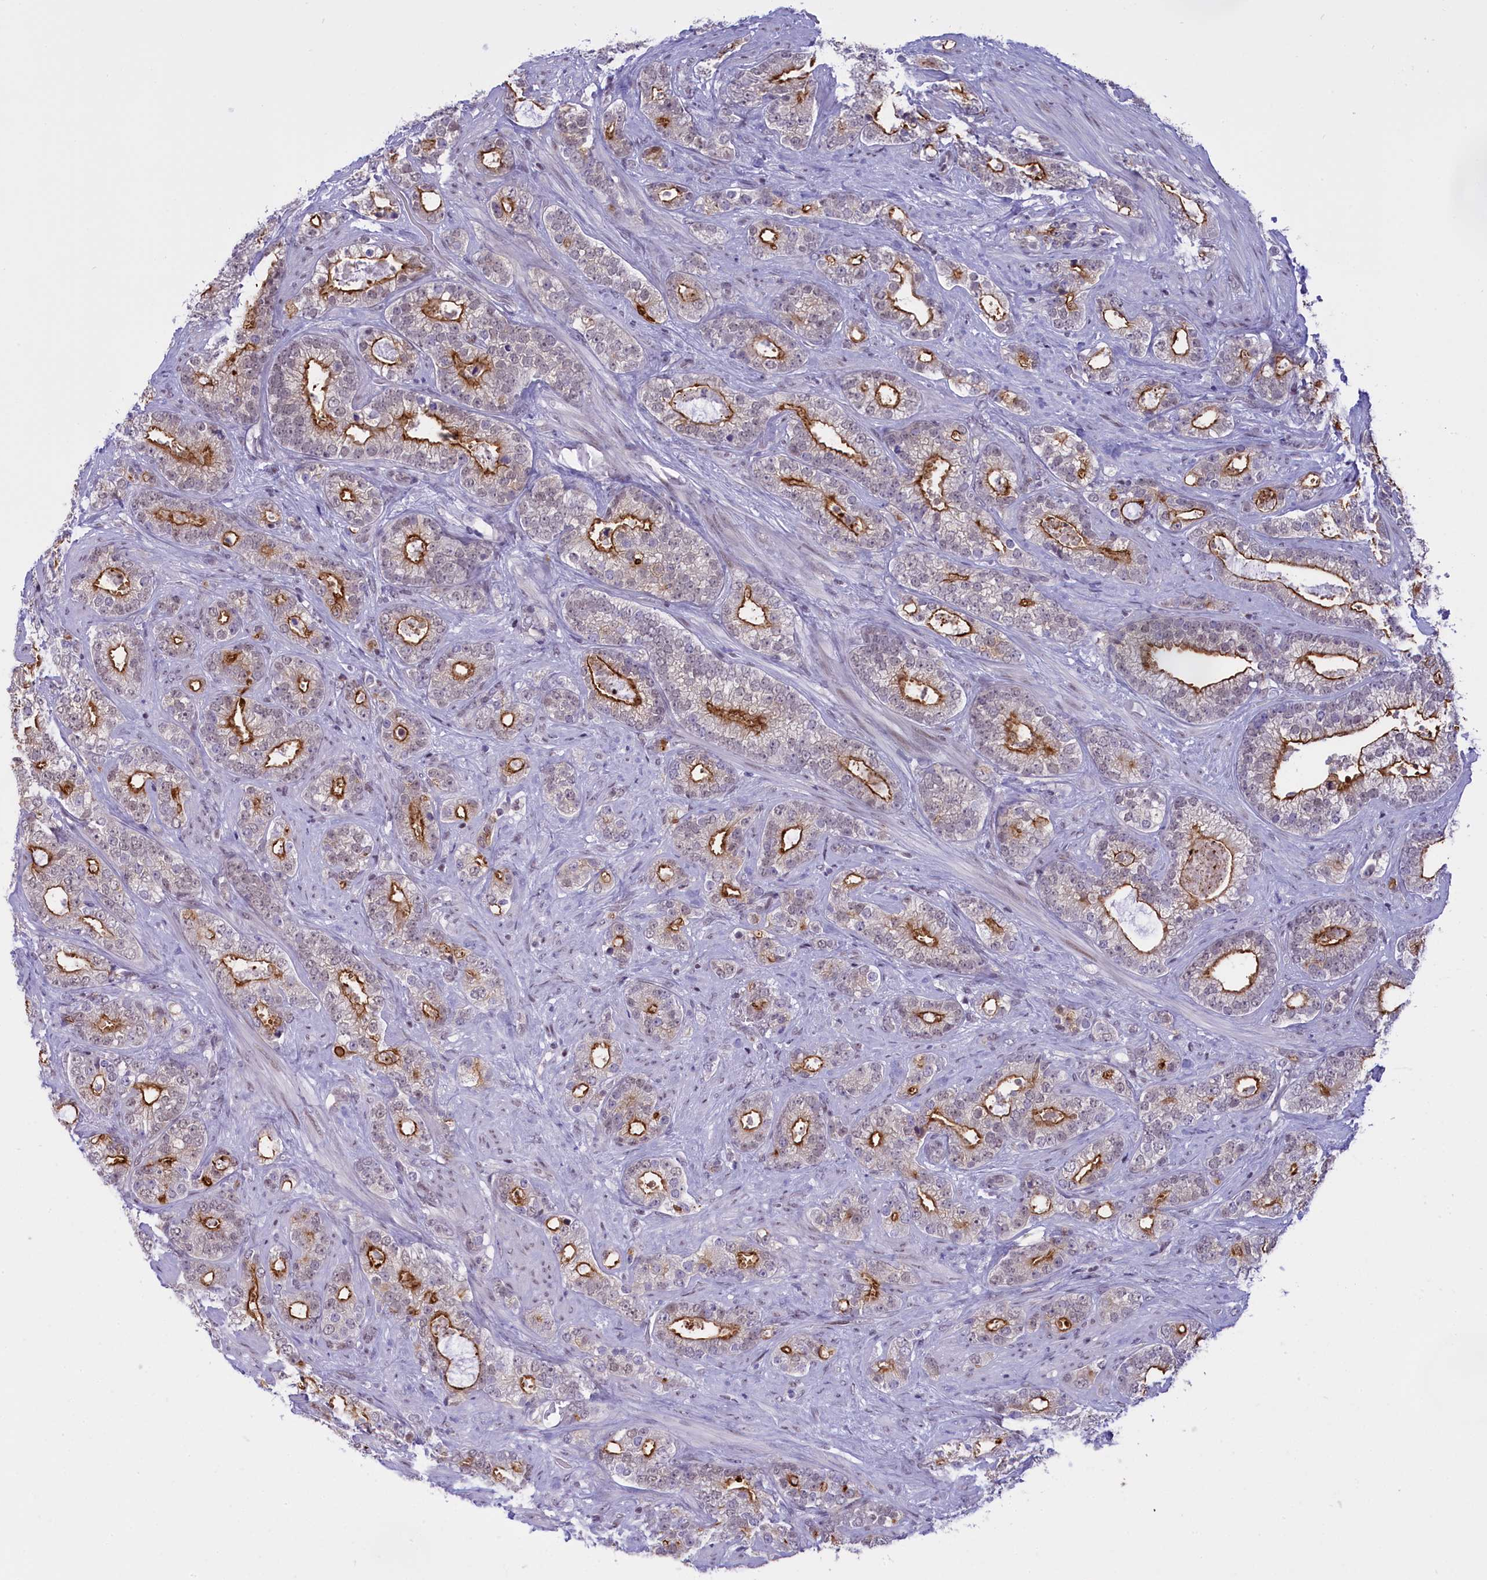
{"staining": {"intensity": "strong", "quantity": "25%-75%", "location": "cytoplasmic/membranous"}, "tissue": "prostate cancer", "cell_type": "Tumor cells", "image_type": "cancer", "snomed": [{"axis": "morphology", "description": "Adenocarcinoma, High grade"}, {"axis": "topography", "description": "Prostate and seminal vesicle, NOS"}], "caption": "A brown stain shows strong cytoplasmic/membranous staining of a protein in prostate cancer (adenocarcinoma (high-grade)) tumor cells. (DAB IHC with brightfield microscopy, high magnification).", "gene": "SPIRE2", "patient": {"sex": "male", "age": 67}}